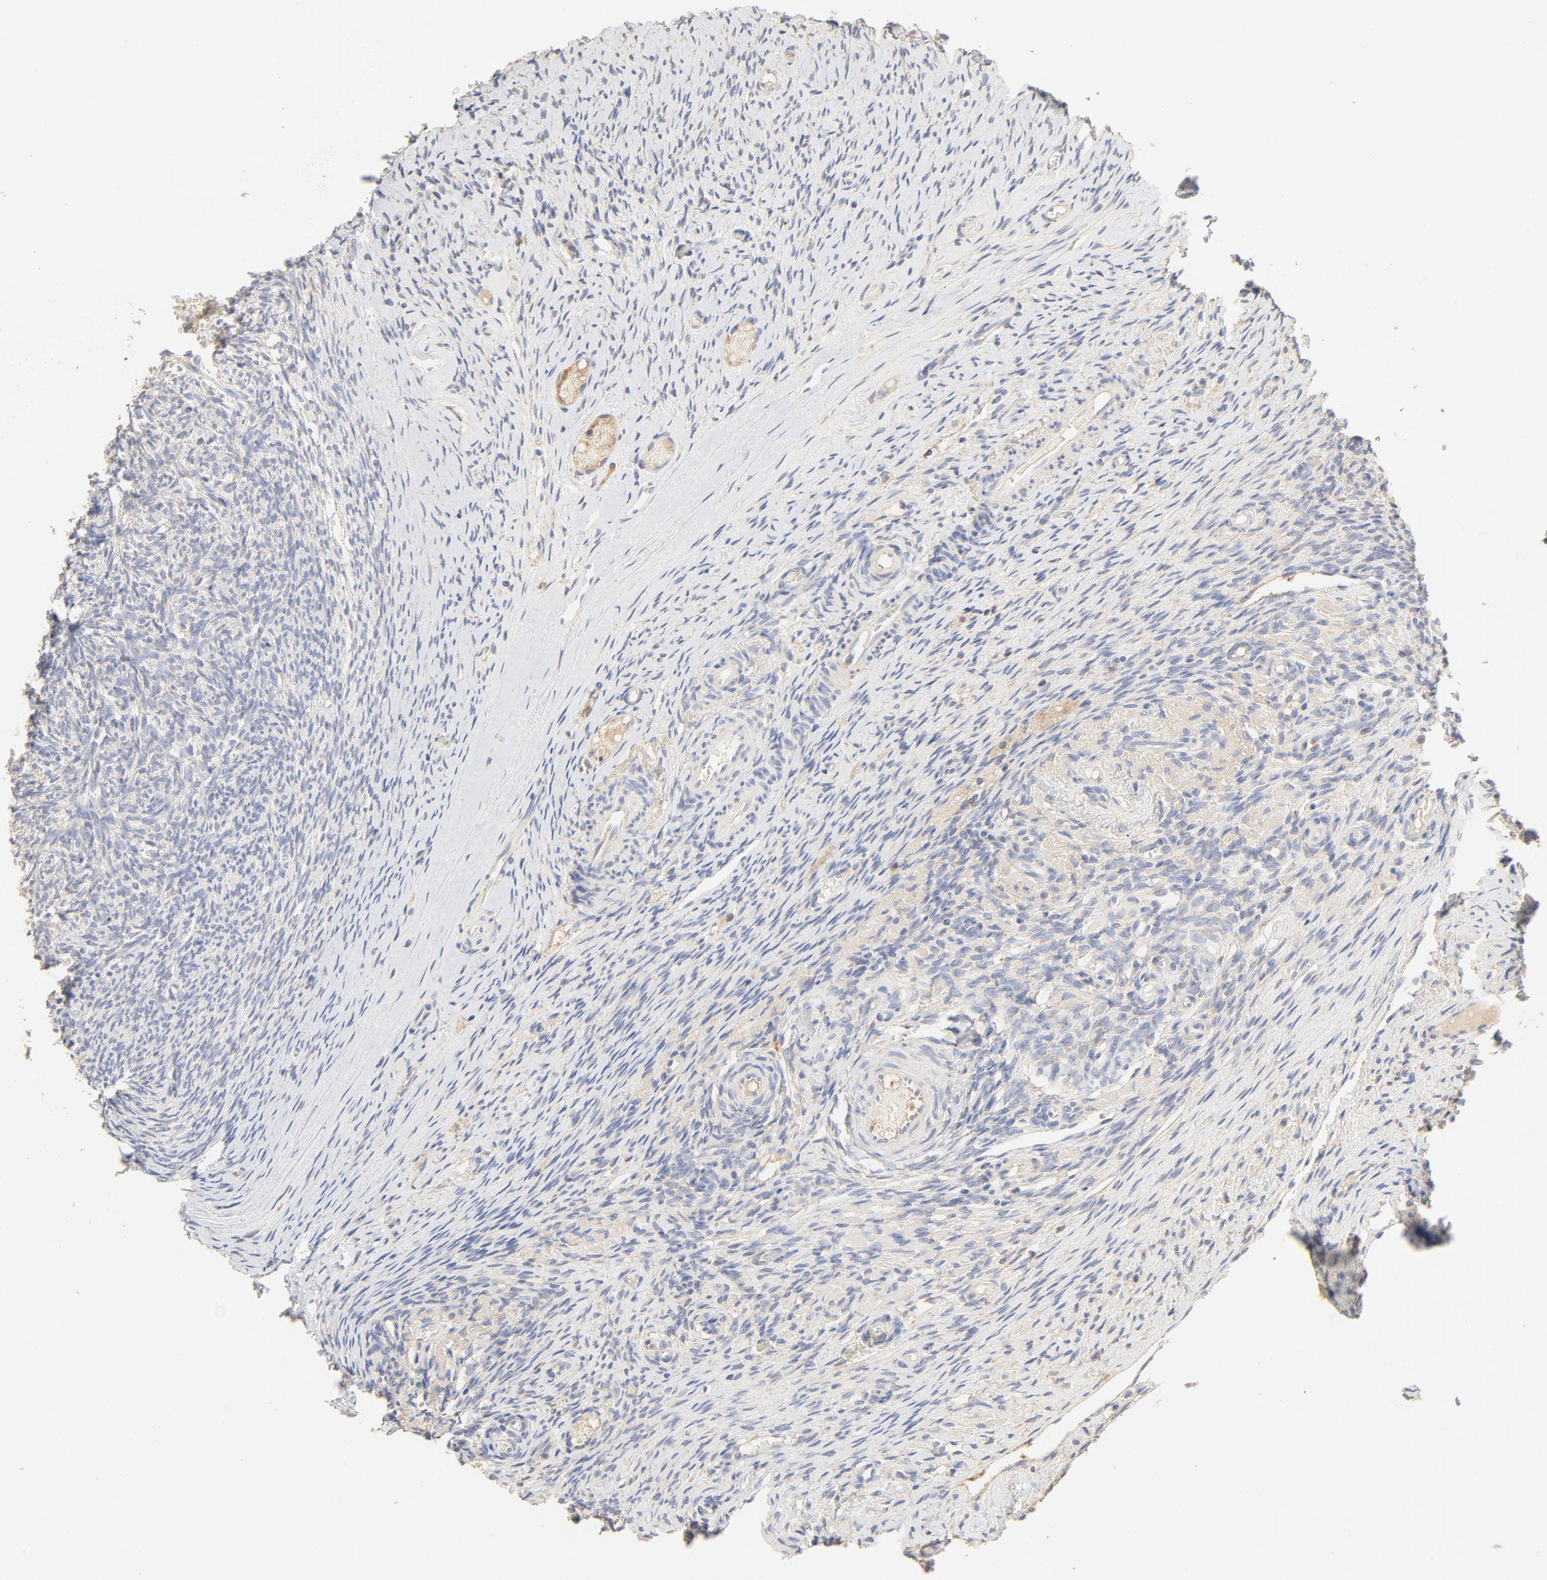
{"staining": {"intensity": "negative", "quantity": "none", "location": "none"}, "tissue": "ovary", "cell_type": "Ovarian stroma cells", "image_type": "normal", "snomed": [{"axis": "morphology", "description": "Normal tissue, NOS"}, {"axis": "topography", "description": "Ovary"}], "caption": "An immunohistochemistry image of unremarkable ovary is shown. There is no staining in ovarian stroma cells of ovary.", "gene": "FCGBP", "patient": {"sex": "female", "age": 60}}